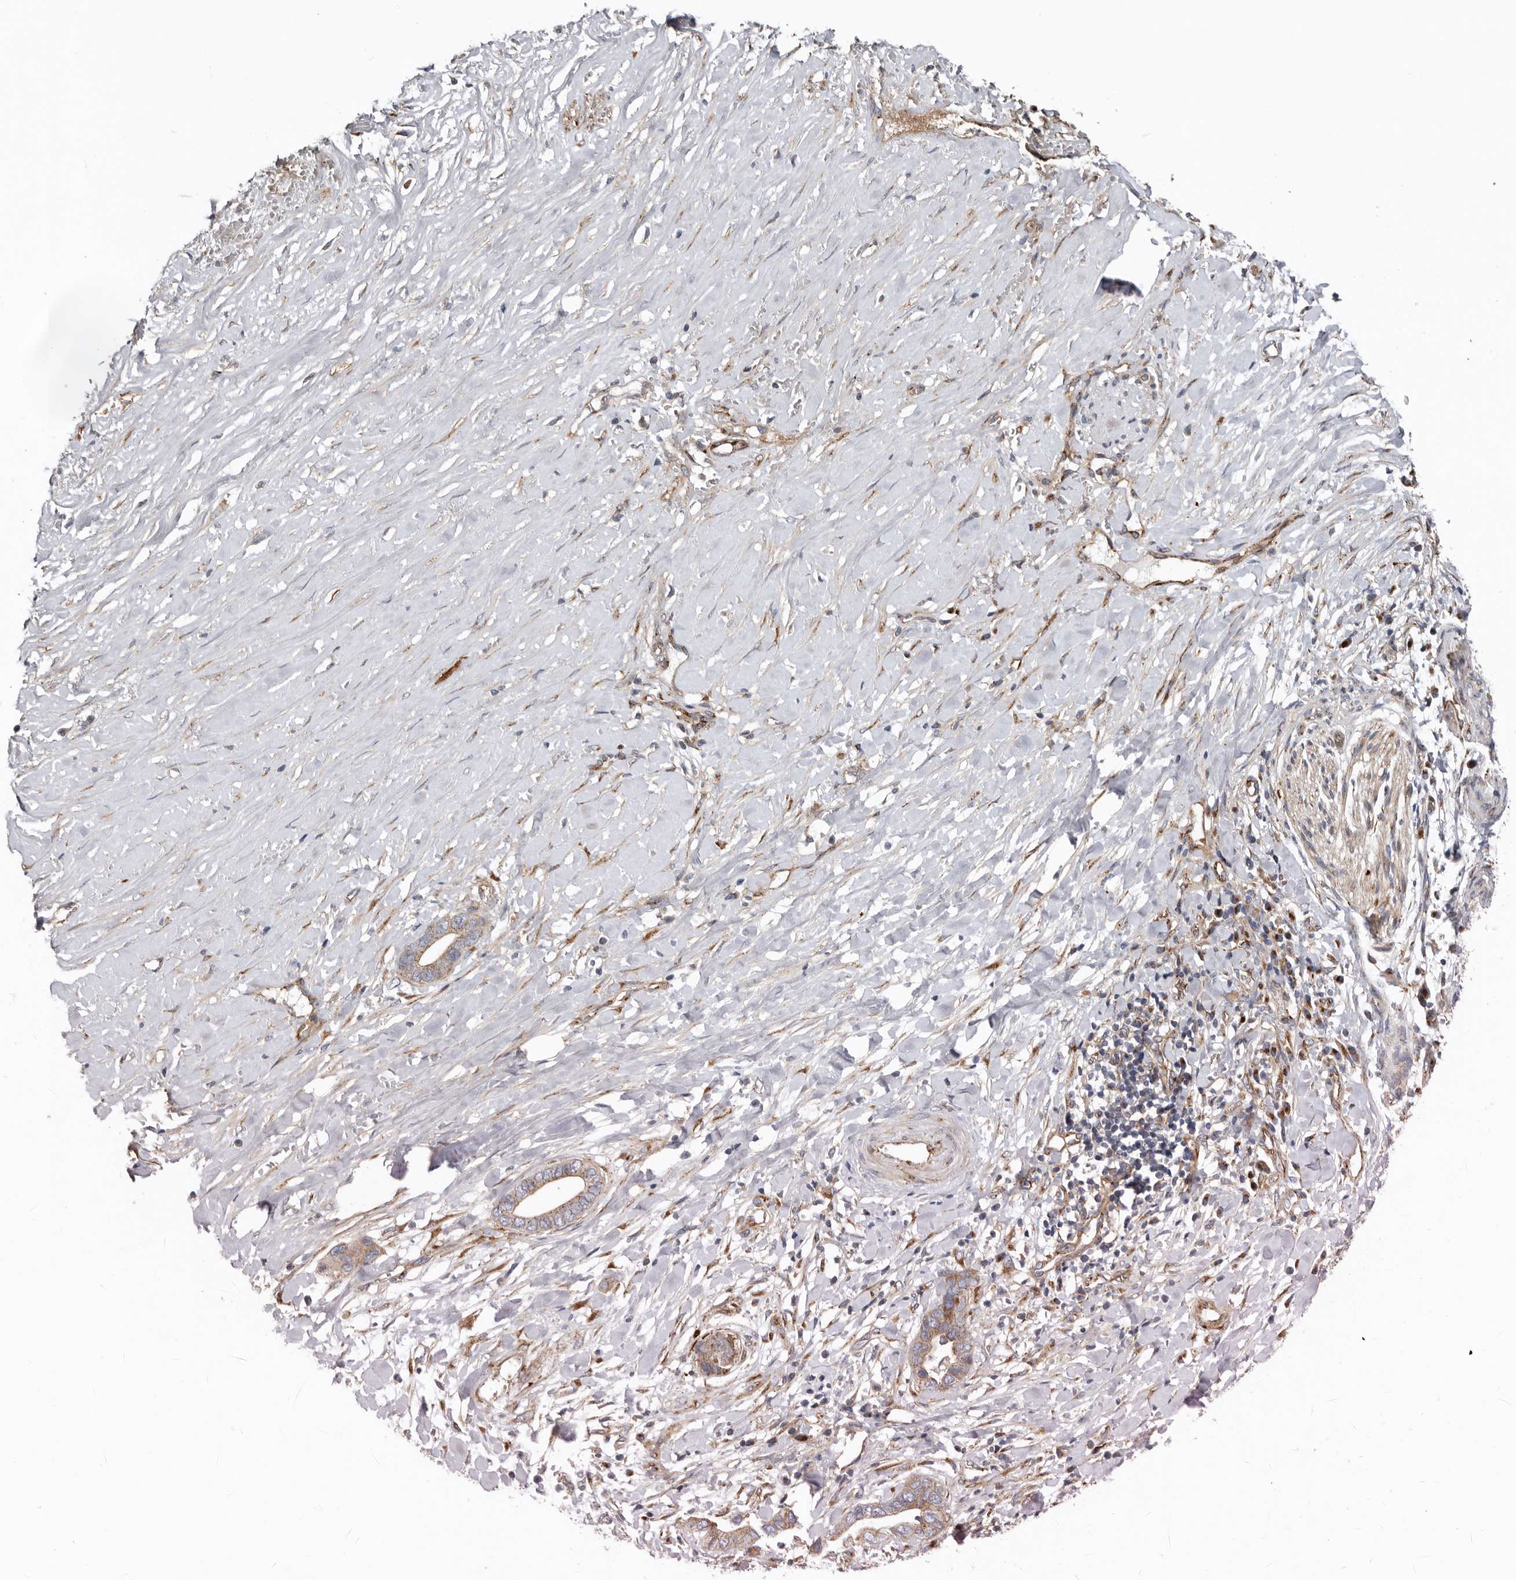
{"staining": {"intensity": "weak", "quantity": ">75%", "location": "cytoplasmic/membranous"}, "tissue": "liver cancer", "cell_type": "Tumor cells", "image_type": "cancer", "snomed": [{"axis": "morphology", "description": "Cholangiocarcinoma"}, {"axis": "topography", "description": "Liver"}], "caption": "Immunohistochemistry of cholangiocarcinoma (liver) displays low levels of weak cytoplasmic/membranous positivity in approximately >75% of tumor cells.", "gene": "LUZP1", "patient": {"sex": "female", "age": 79}}